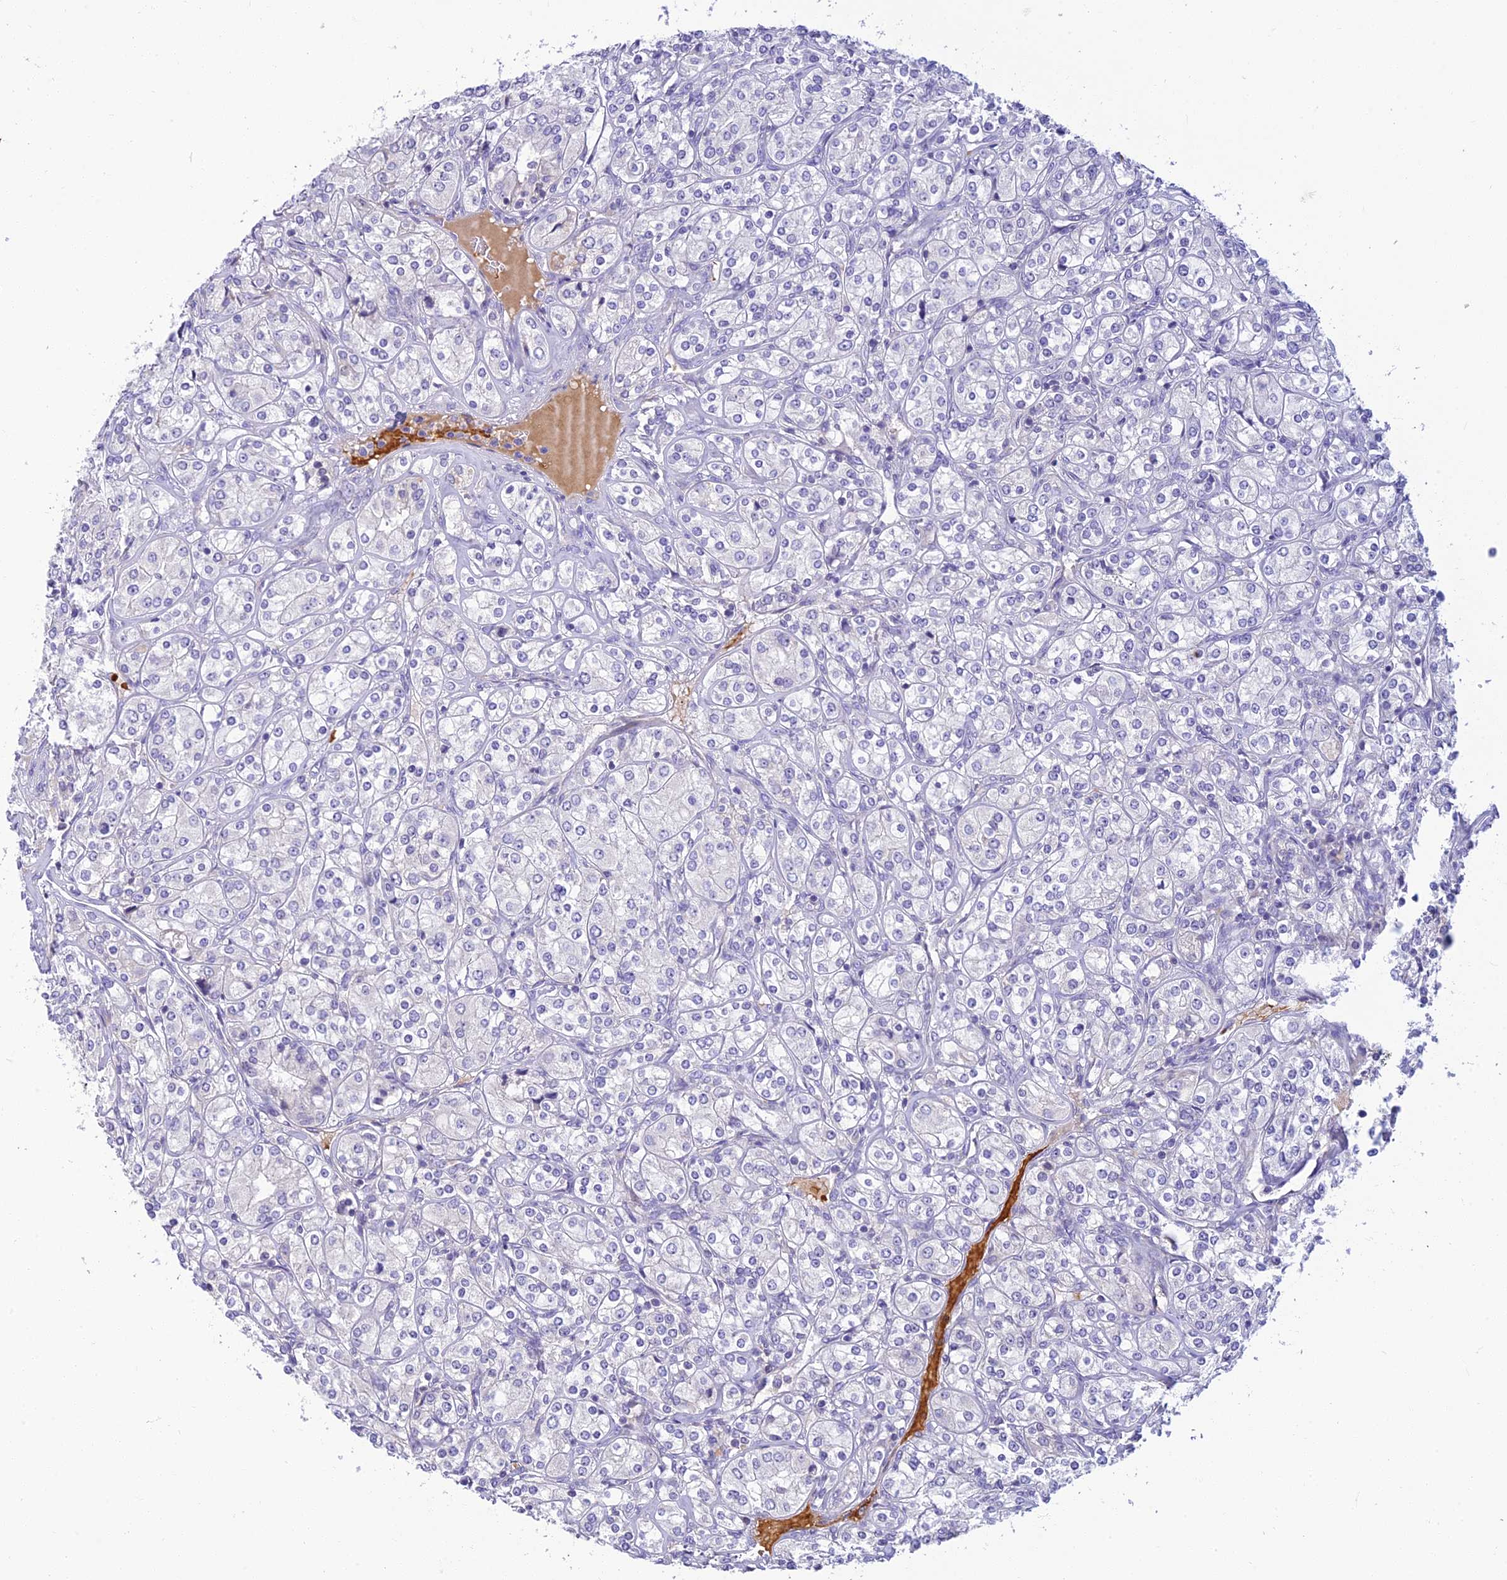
{"staining": {"intensity": "negative", "quantity": "none", "location": "none"}, "tissue": "renal cancer", "cell_type": "Tumor cells", "image_type": "cancer", "snomed": [{"axis": "morphology", "description": "Adenocarcinoma, NOS"}, {"axis": "topography", "description": "Kidney"}], "caption": "Tumor cells show no significant protein positivity in adenocarcinoma (renal).", "gene": "CLIP4", "patient": {"sex": "male", "age": 77}}